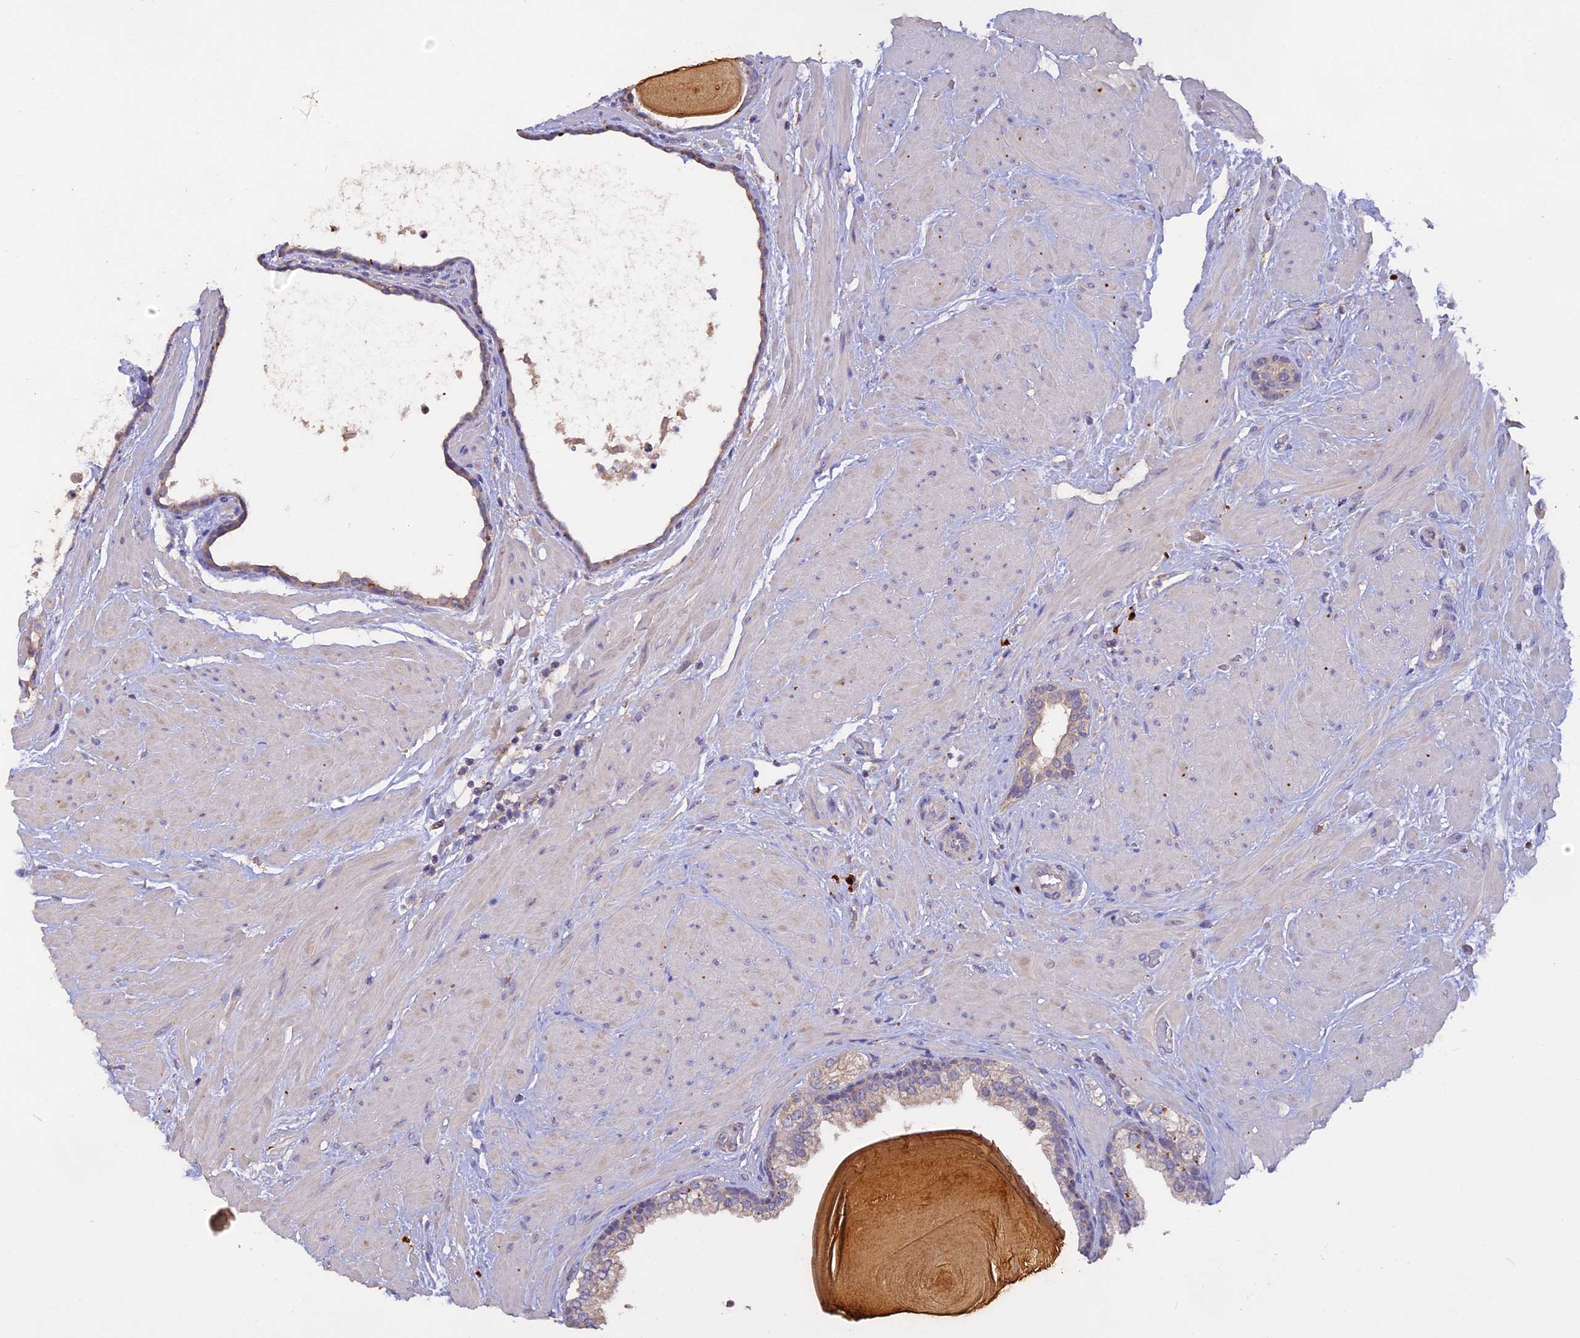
{"staining": {"intensity": "moderate", "quantity": "<25%", "location": "cytoplasmic/membranous"}, "tissue": "prostate", "cell_type": "Glandular cells", "image_type": "normal", "snomed": [{"axis": "morphology", "description": "Normal tissue, NOS"}, {"axis": "topography", "description": "Prostate"}], "caption": "An image of human prostate stained for a protein displays moderate cytoplasmic/membranous brown staining in glandular cells.", "gene": "SLC26A4", "patient": {"sex": "male", "age": 48}}